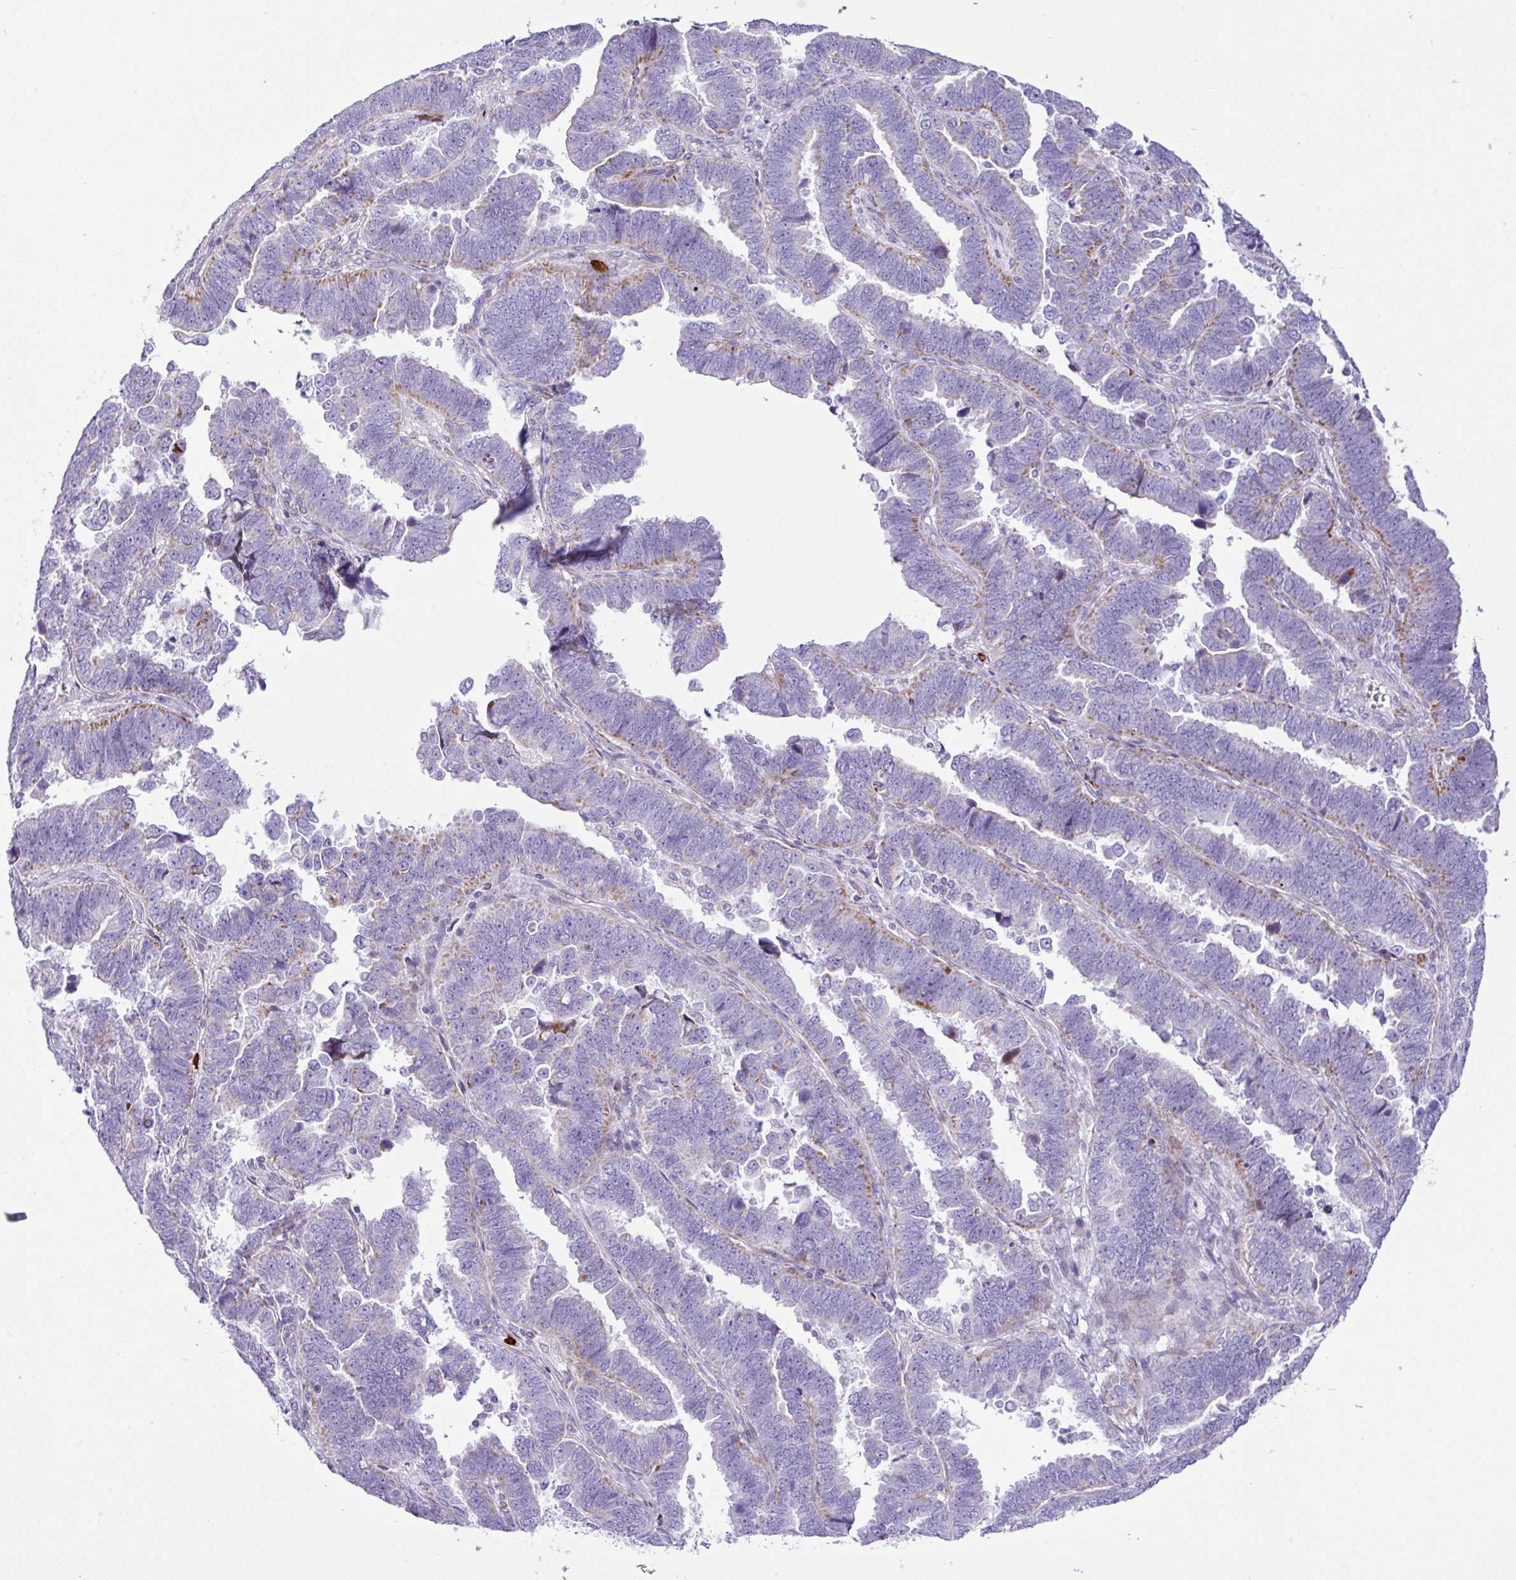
{"staining": {"intensity": "moderate", "quantity": "<25%", "location": "cytoplasmic/membranous"}, "tissue": "endometrial cancer", "cell_type": "Tumor cells", "image_type": "cancer", "snomed": [{"axis": "morphology", "description": "Adenocarcinoma, NOS"}, {"axis": "topography", "description": "Endometrium"}], "caption": "Protein staining displays moderate cytoplasmic/membranous staining in approximately <25% of tumor cells in adenocarcinoma (endometrial). The protein is stained brown, and the nuclei are stained in blue (DAB (3,3'-diaminobenzidine) IHC with brightfield microscopy, high magnification).", "gene": "RCAN2", "patient": {"sex": "female", "age": 75}}